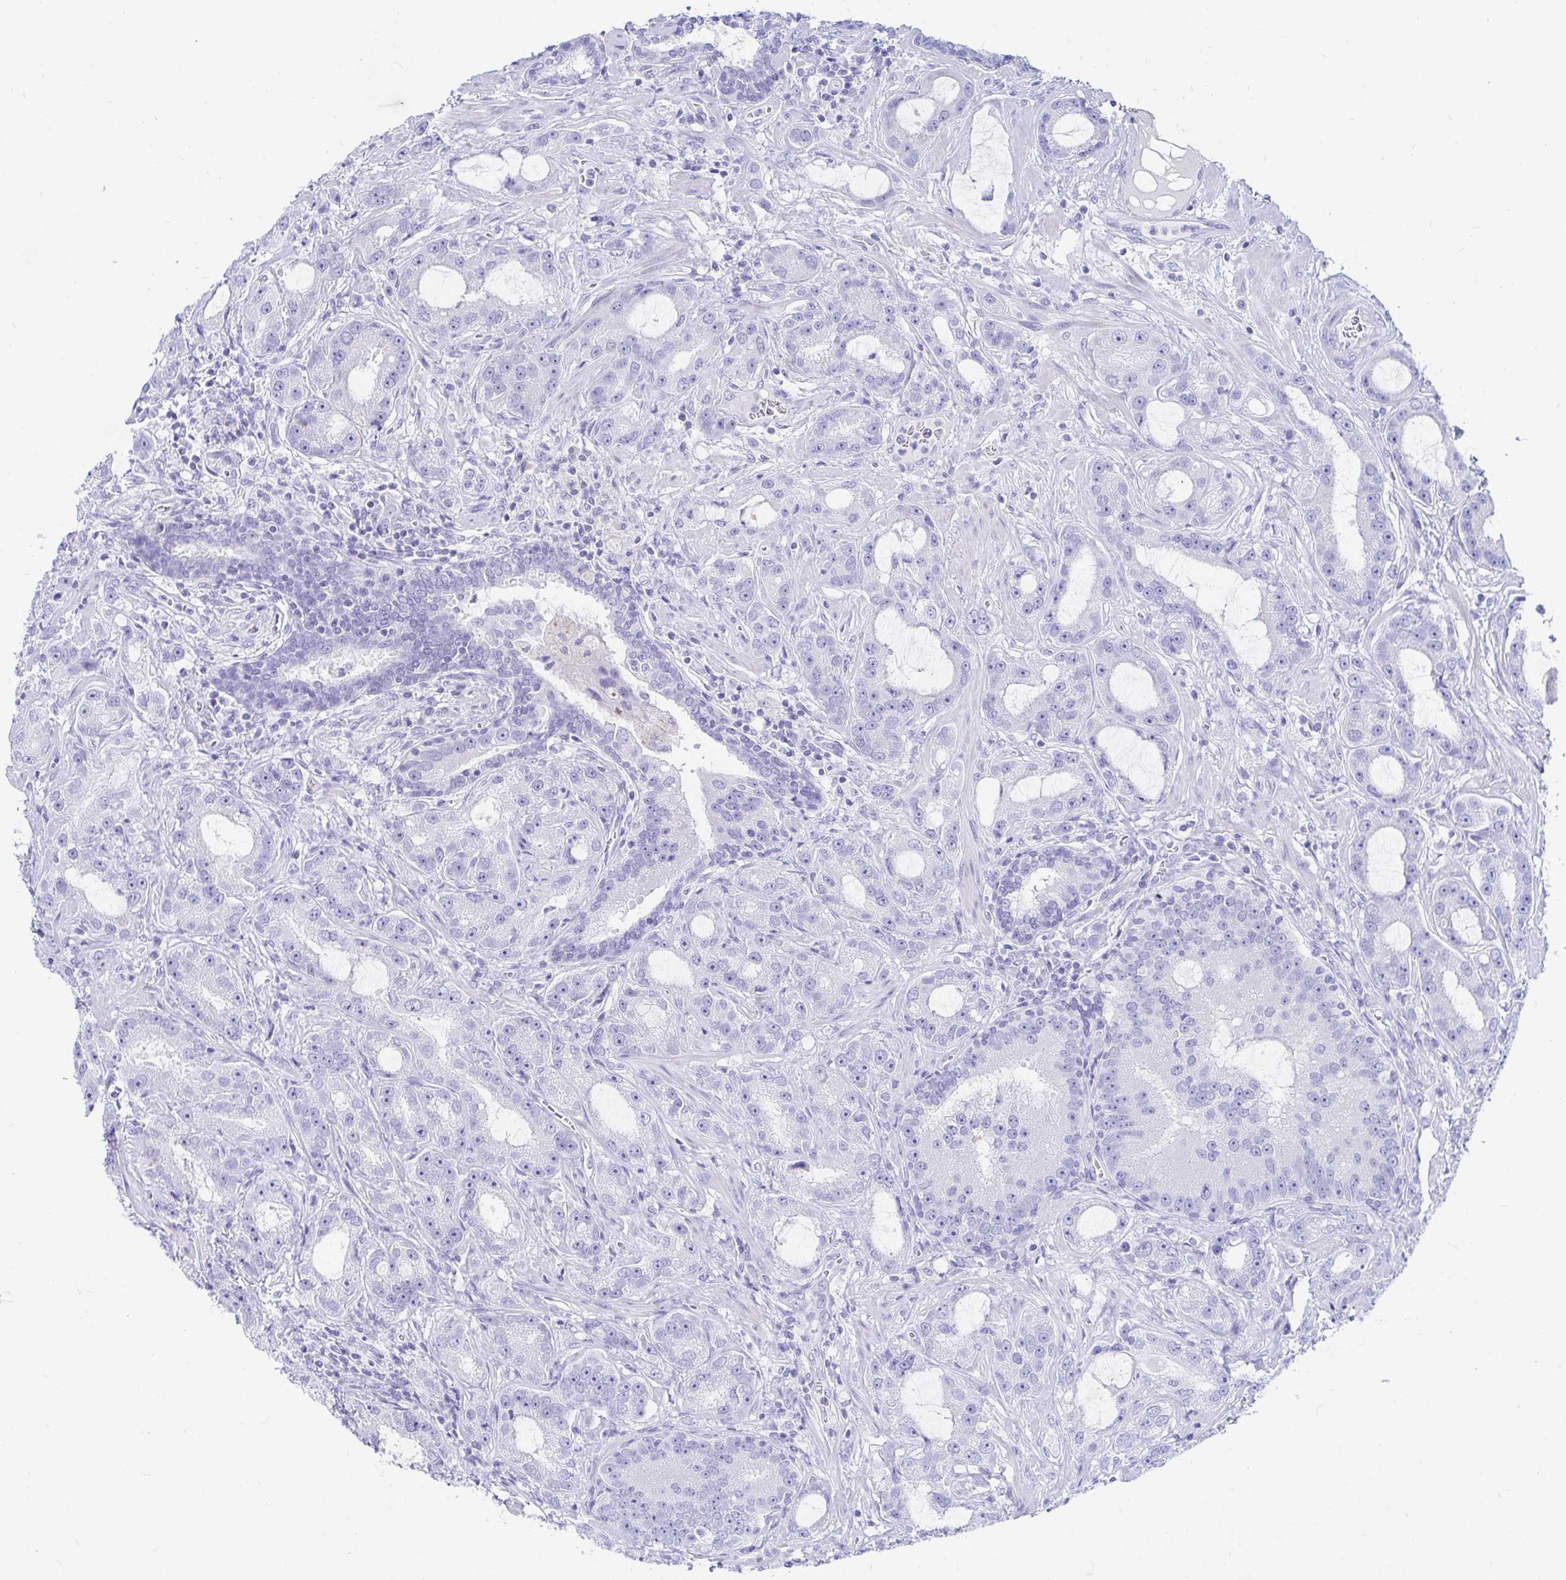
{"staining": {"intensity": "negative", "quantity": "none", "location": "none"}, "tissue": "prostate cancer", "cell_type": "Tumor cells", "image_type": "cancer", "snomed": [{"axis": "morphology", "description": "Adenocarcinoma, High grade"}, {"axis": "topography", "description": "Prostate"}], "caption": "High-grade adenocarcinoma (prostate) was stained to show a protein in brown. There is no significant staining in tumor cells.", "gene": "NR2E1", "patient": {"sex": "male", "age": 65}}